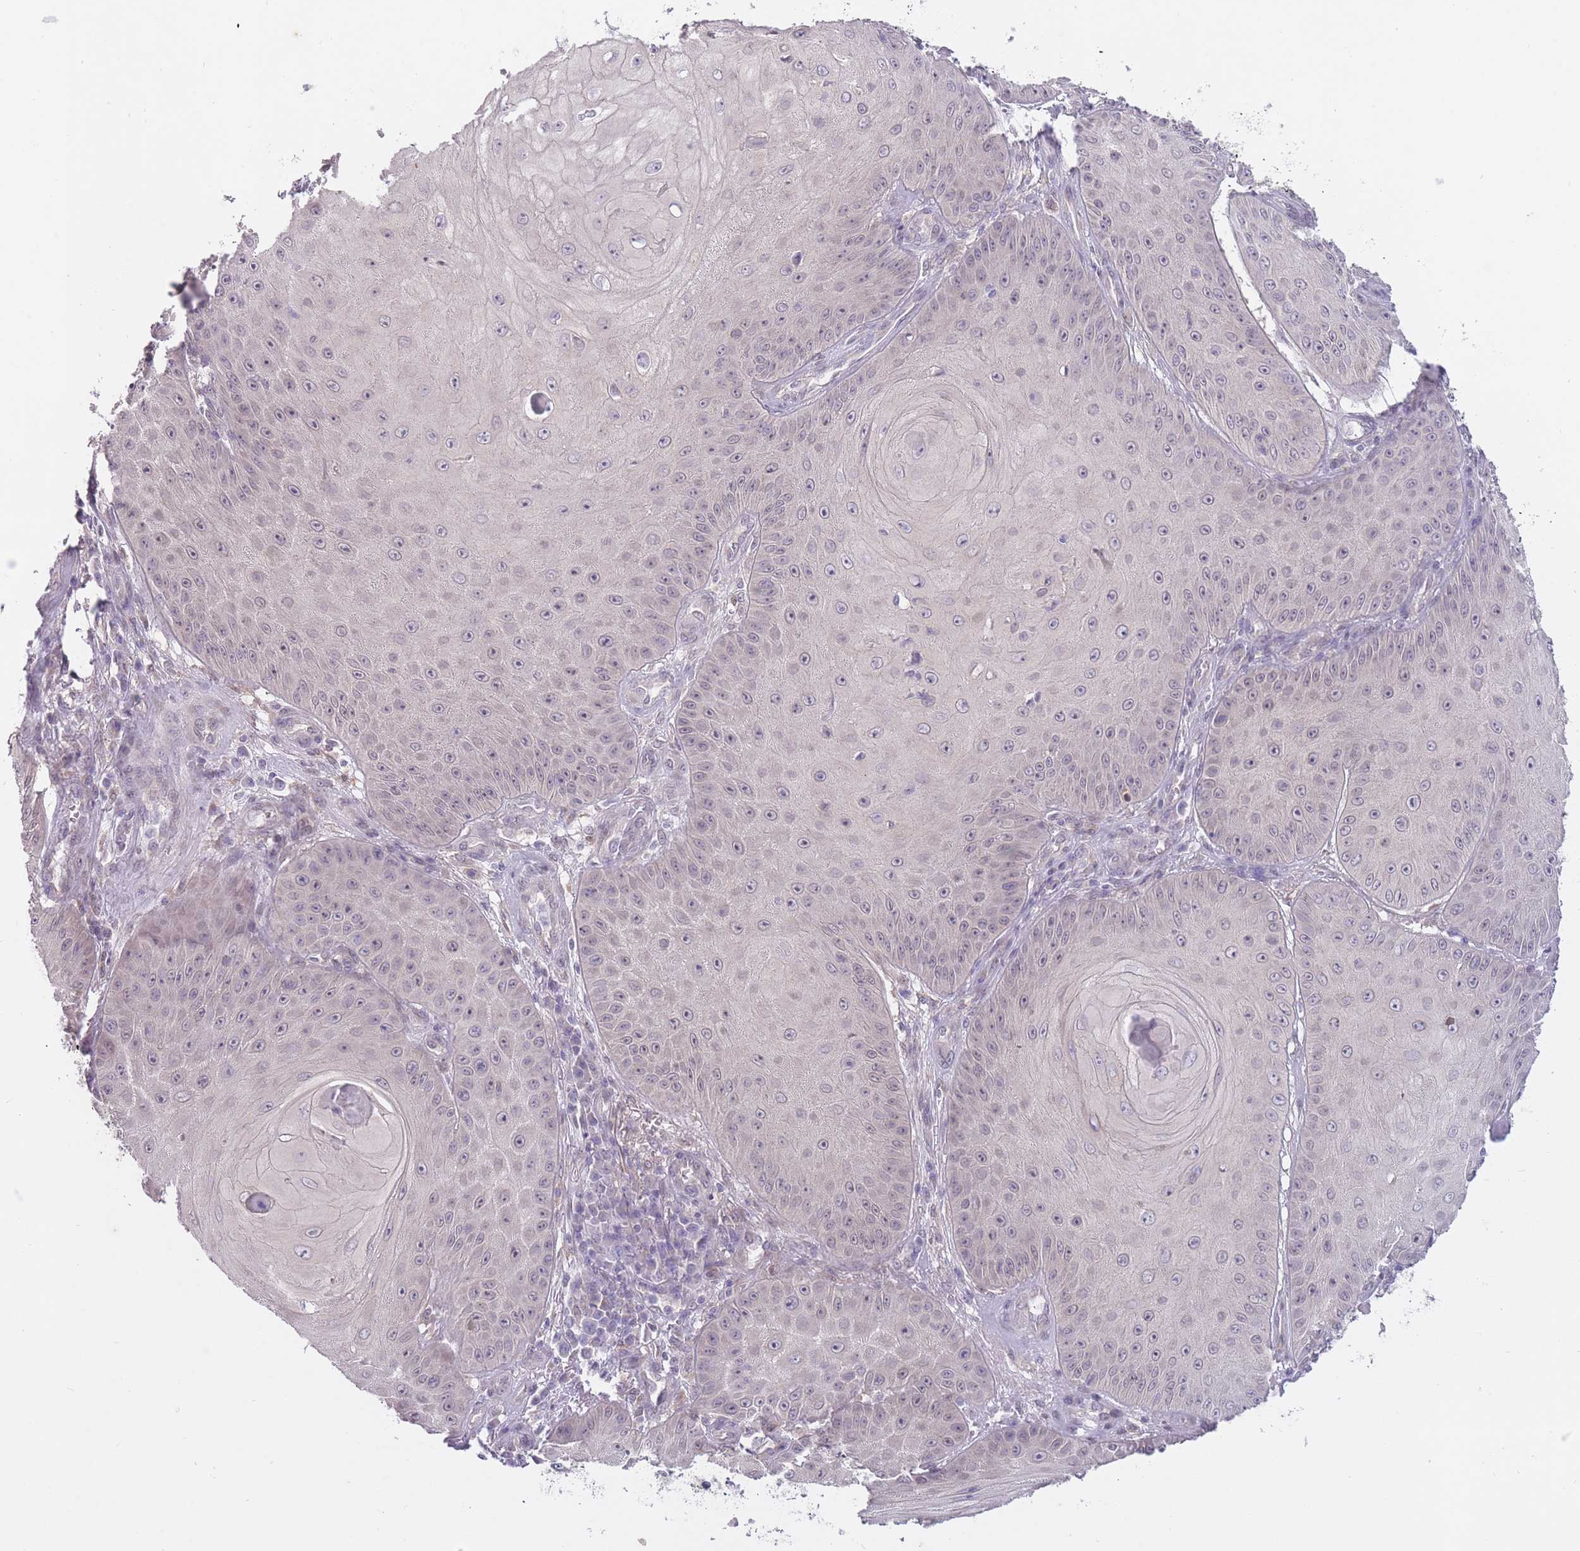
{"staining": {"intensity": "negative", "quantity": "none", "location": "none"}, "tissue": "skin cancer", "cell_type": "Tumor cells", "image_type": "cancer", "snomed": [{"axis": "morphology", "description": "Squamous cell carcinoma, NOS"}, {"axis": "topography", "description": "Skin"}], "caption": "This is an immunohistochemistry (IHC) histopathology image of human skin cancer (squamous cell carcinoma). There is no expression in tumor cells.", "gene": "ARPIN", "patient": {"sex": "male", "age": 70}}